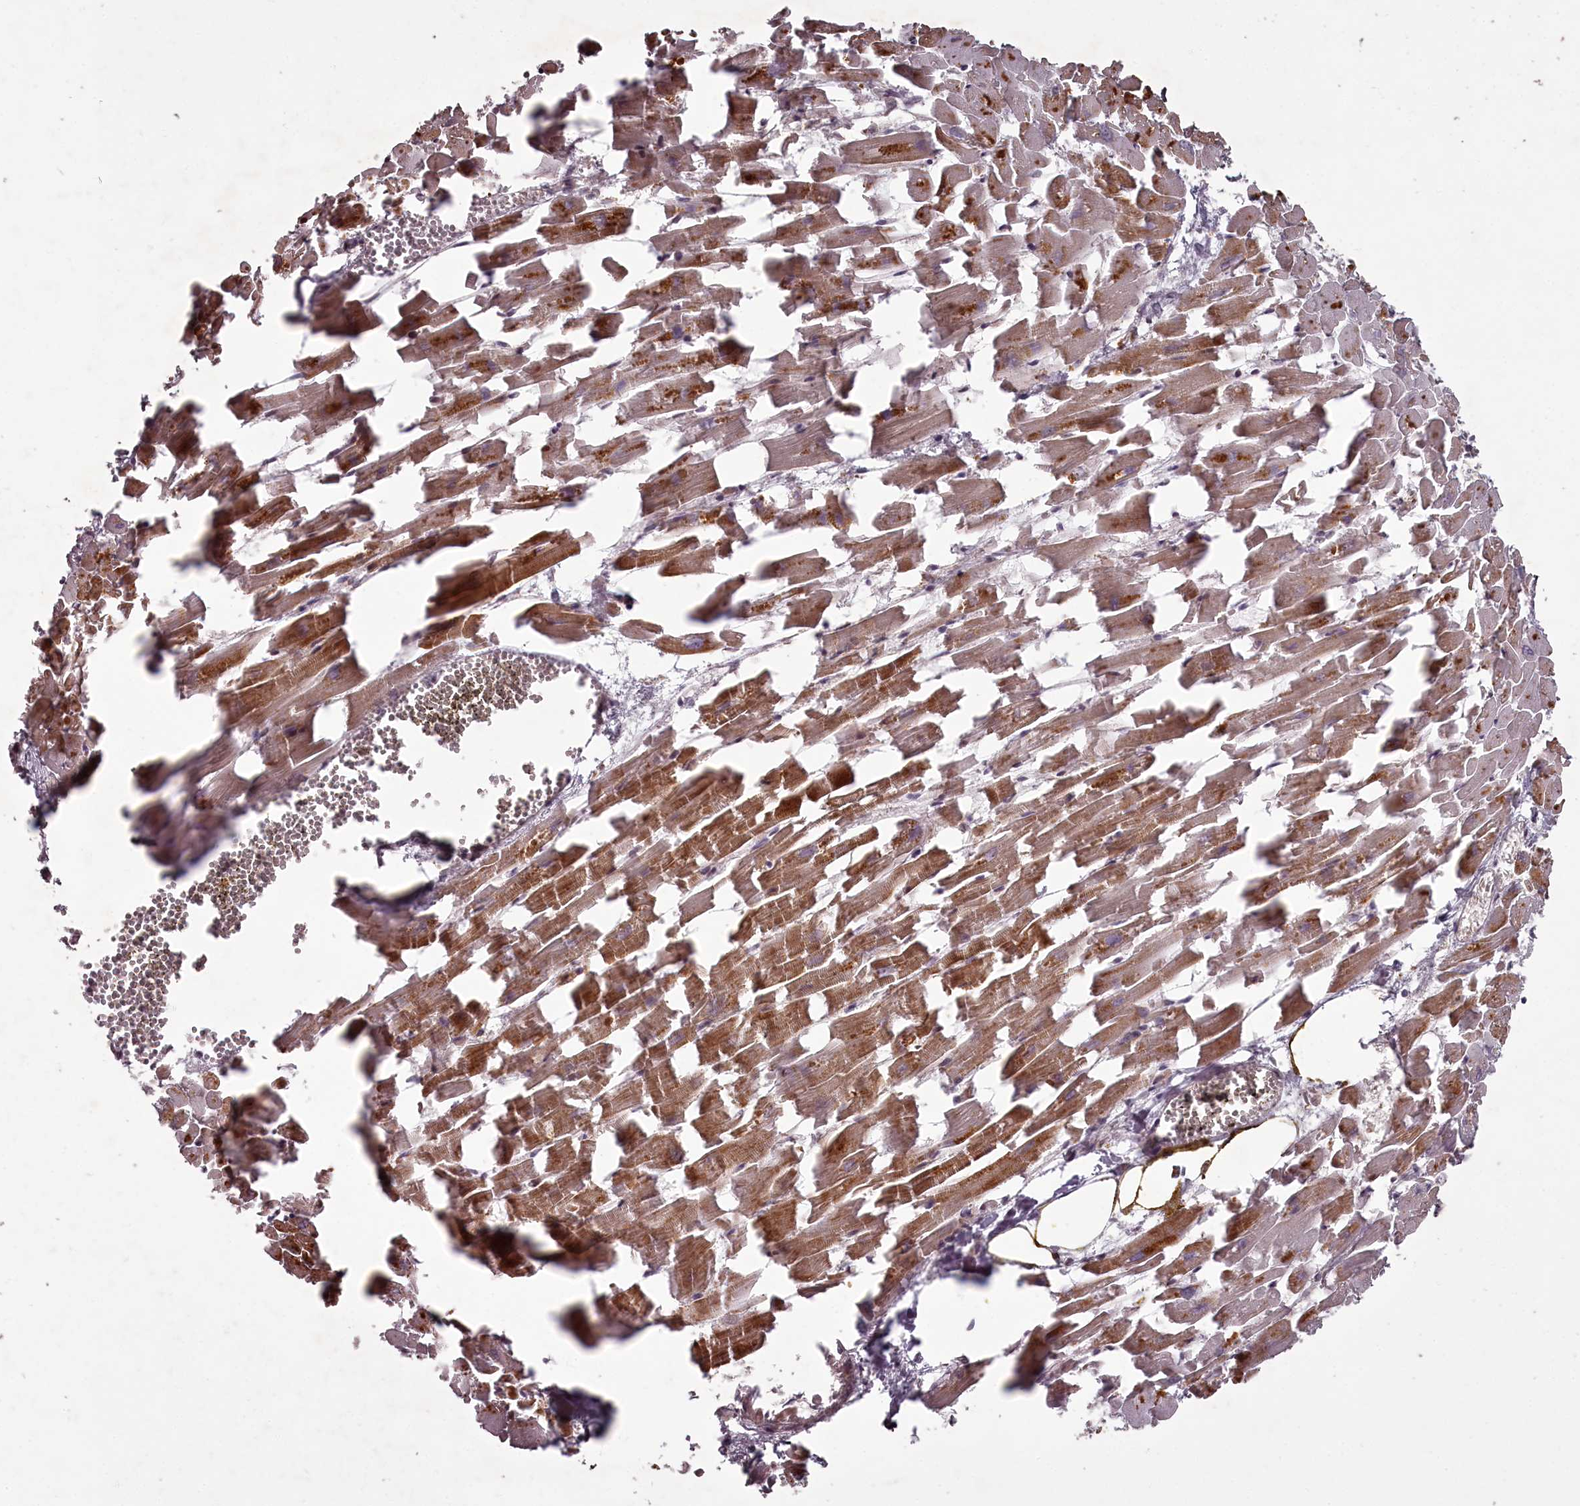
{"staining": {"intensity": "moderate", "quantity": ">75%", "location": "cytoplasmic/membranous"}, "tissue": "heart muscle", "cell_type": "Cardiomyocytes", "image_type": "normal", "snomed": [{"axis": "morphology", "description": "Normal tissue, NOS"}, {"axis": "topography", "description": "Heart"}], "caption": "A brown stain labels moderate cytoplasmic/membranous staining of a protein in cardiomyocytes of benign heart muscle.", "gene": "PCBP2", "patient": {"sex": "female", "age": 64}}